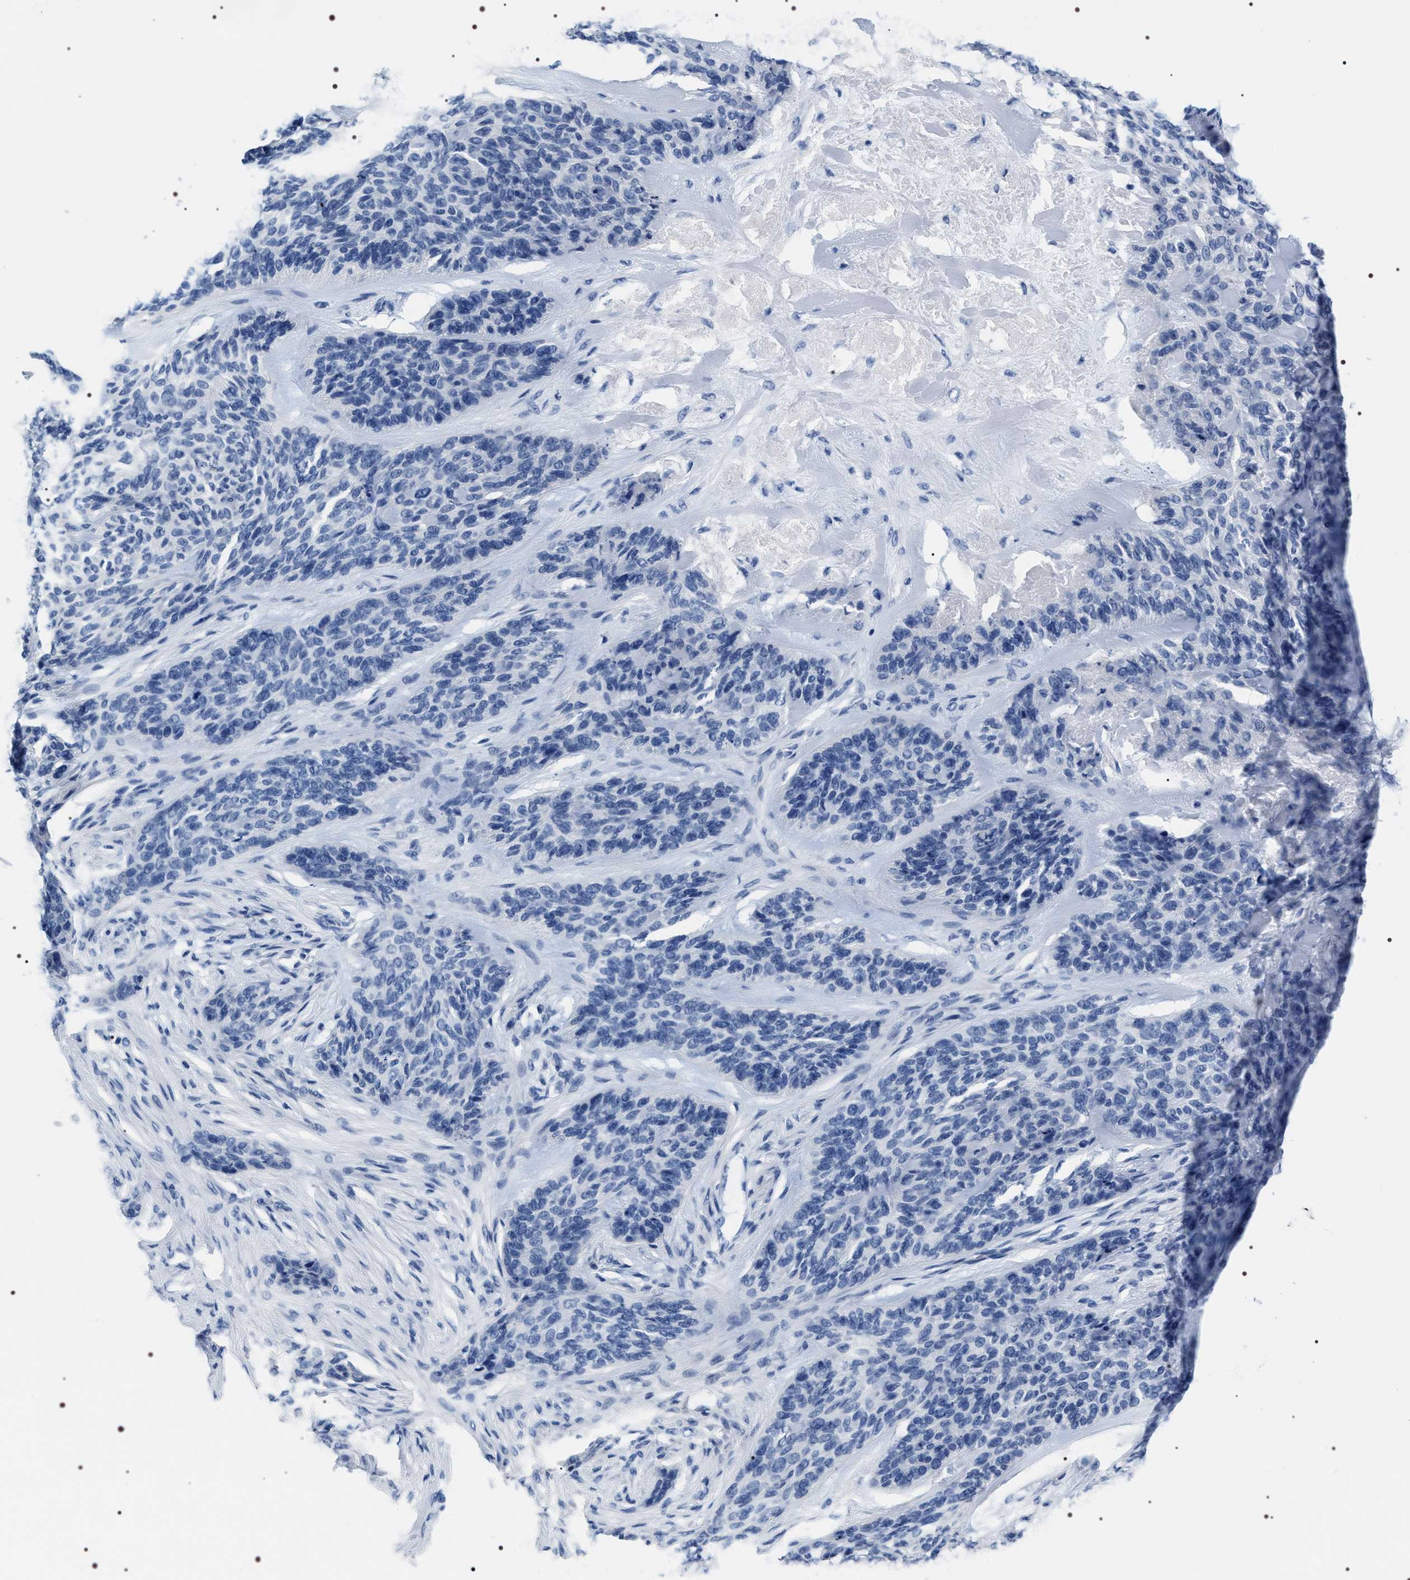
{"staining": {"intensity": "negative", "quantity": "none", "location": "none"}, "tissue": "skin cancer", "cell_type": "Tumor cells", "image_type": "cancer", "snomed": [{"axis": "morphology", "description": "Basal cell carcinoma"}, {"axis": "topography", "description": "Skin"}], "caption": "High power microscopy photomicrograph of an immunohistochemistry (IHC) micrograph of skin cancer (basal cell carcinoma), revealing no significant expression in tumor cells.", "gene": "ADH4", "patient": {"sex": "male", "age": 55}}